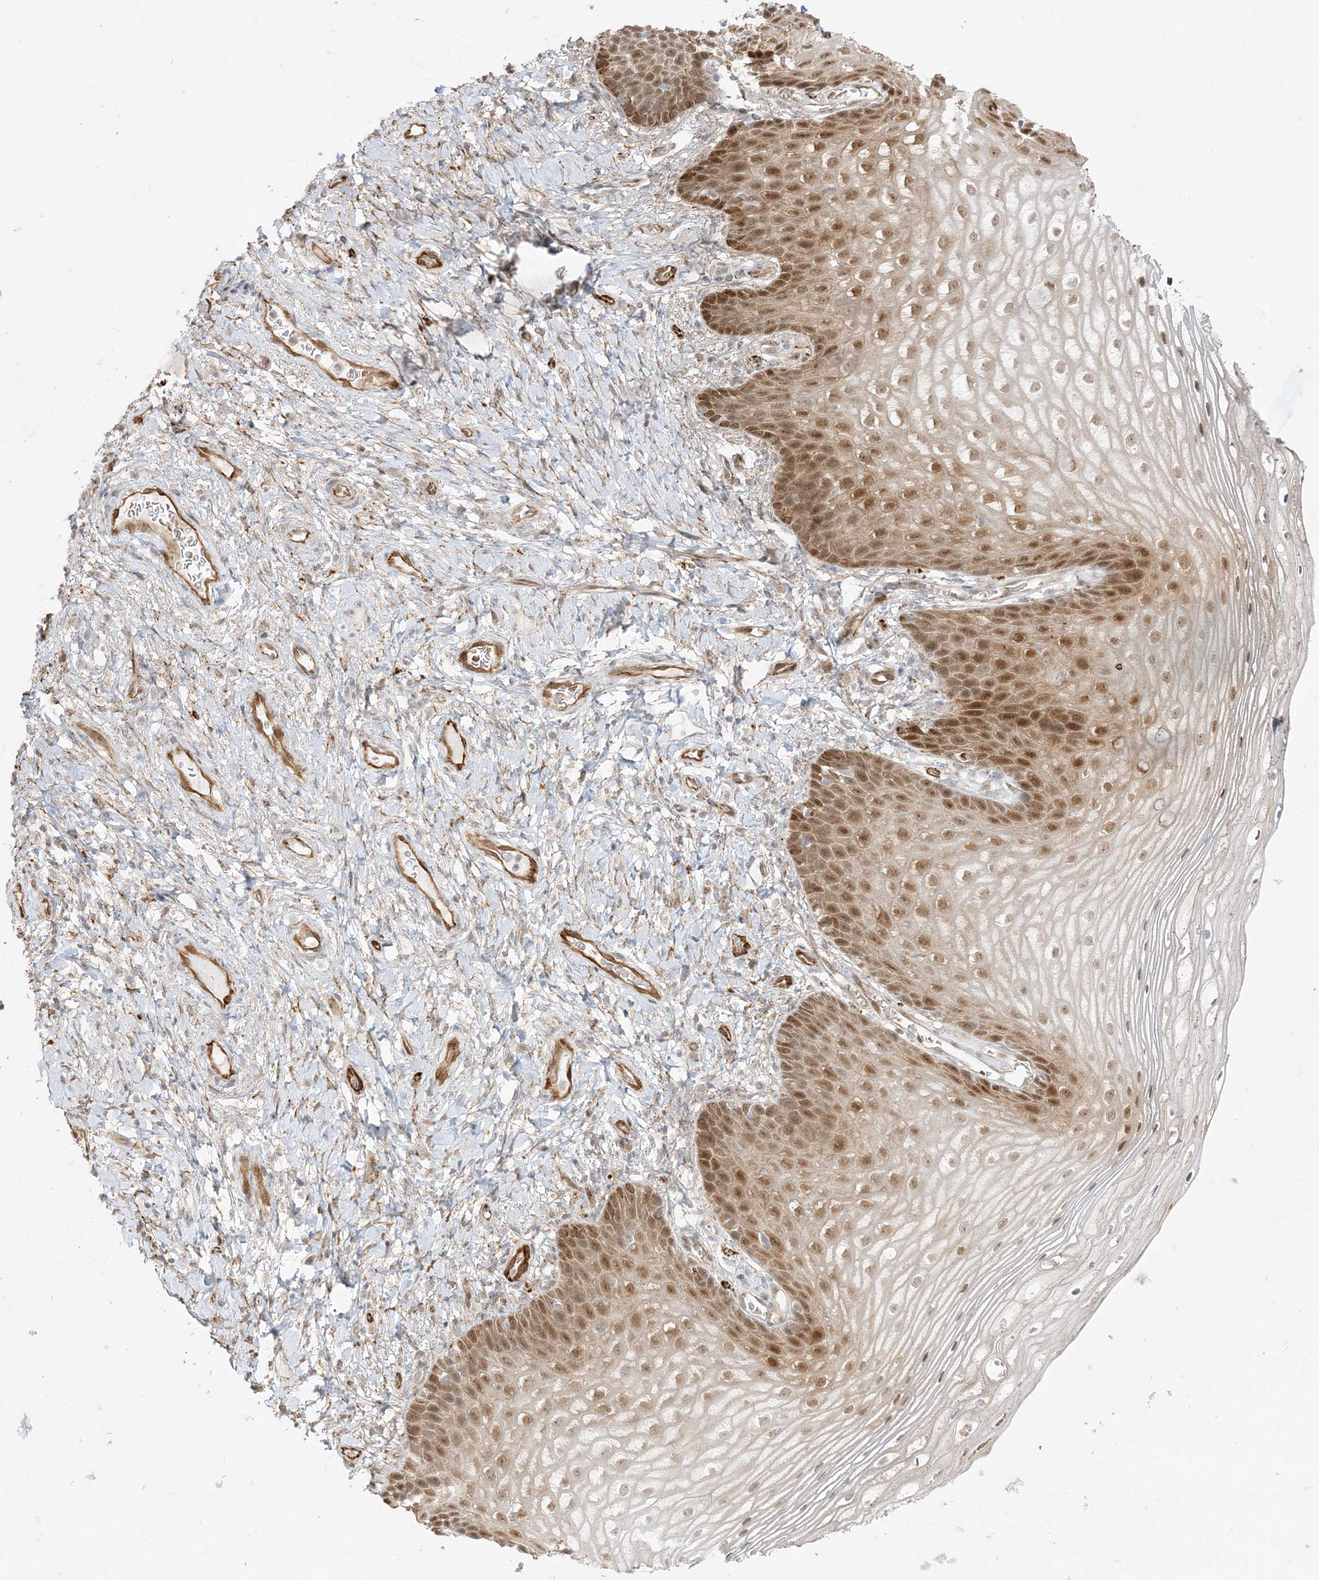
{"staining": {"intensity": "moderate", "quantity": ">75%", "location": "cytoplasmic/membranous,nuclear"}, "tissue": "vagina", "cell_type": "Squamous epithelial cells", "image_type": "normal", "snomed": [{"axis": "morphology", "description": "Normal tissue, NOS"}, {"axis": "topography", "description": "Vagina"}], "caption": "Normal vagina displays moderate cytoplasmic/membranous,nuclear expression in about >75% of squamous epithelial cells, visualized by immunohistochemistry.", "gene": "INPP1", "patient": {"sex": "female", "age": 60}}